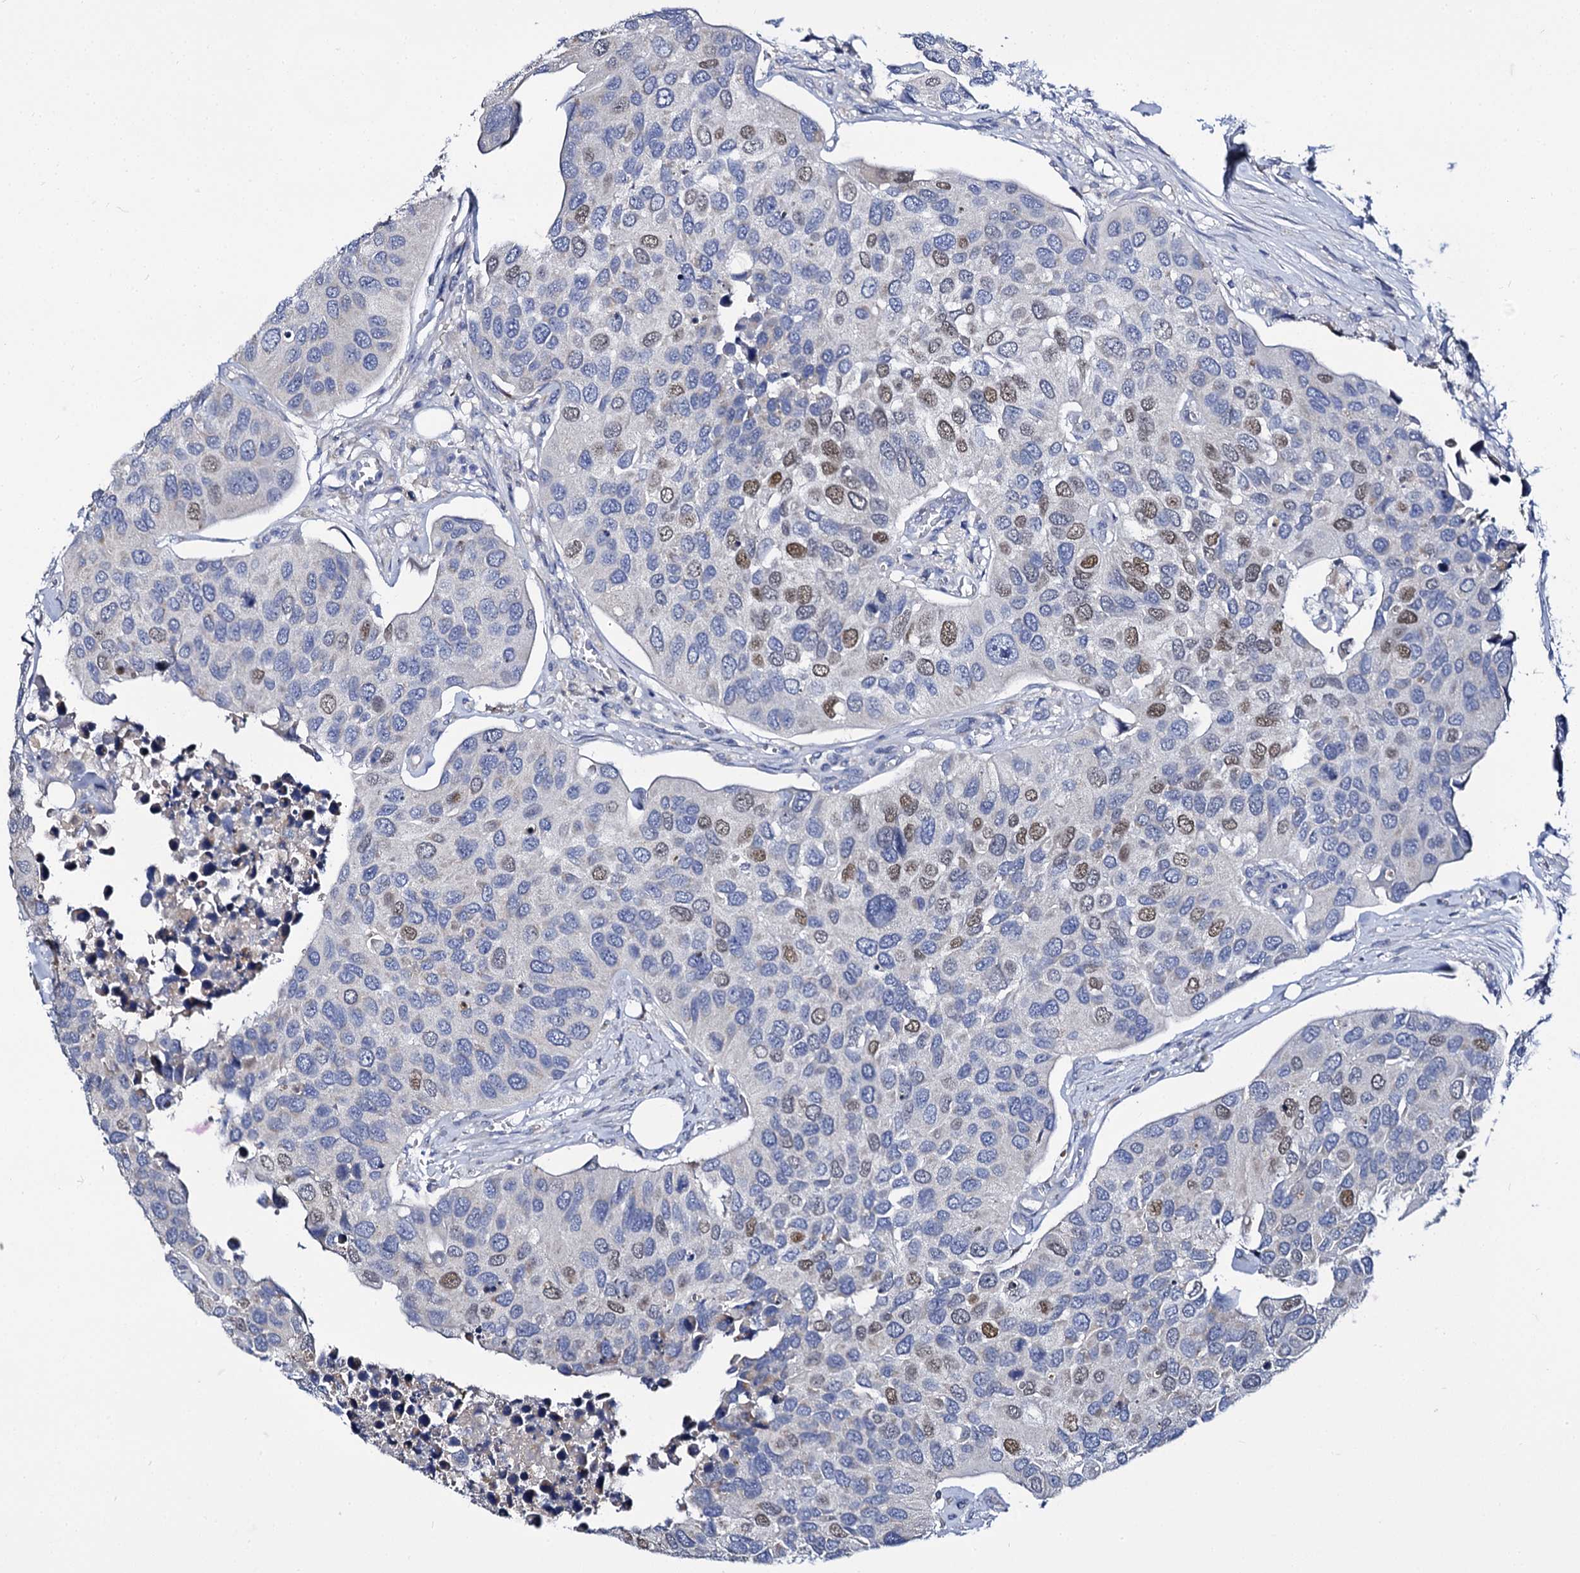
{"staining": {"intensity": "moderate", "quantity": "<25%", "location": "nuclear"}, "tissue": "urothelial cancer", "cell_type": "Tumor cells", "image_type": "cancer", "snomed": [{"axis": "morphology", "description": "Urothelial carcinoma, High grade"}, {"axis": "topography", "description": "Urinary bladder"}], "caption": "Urothelial carcinoma (high-grade) stained for a protein shows moderate nuclear positivity in tumor cells. (Brightfield microscopy of DAB IHC at high magnification).", "gene": "PANX2", "patient": {"sex": "male", "age": 74}}